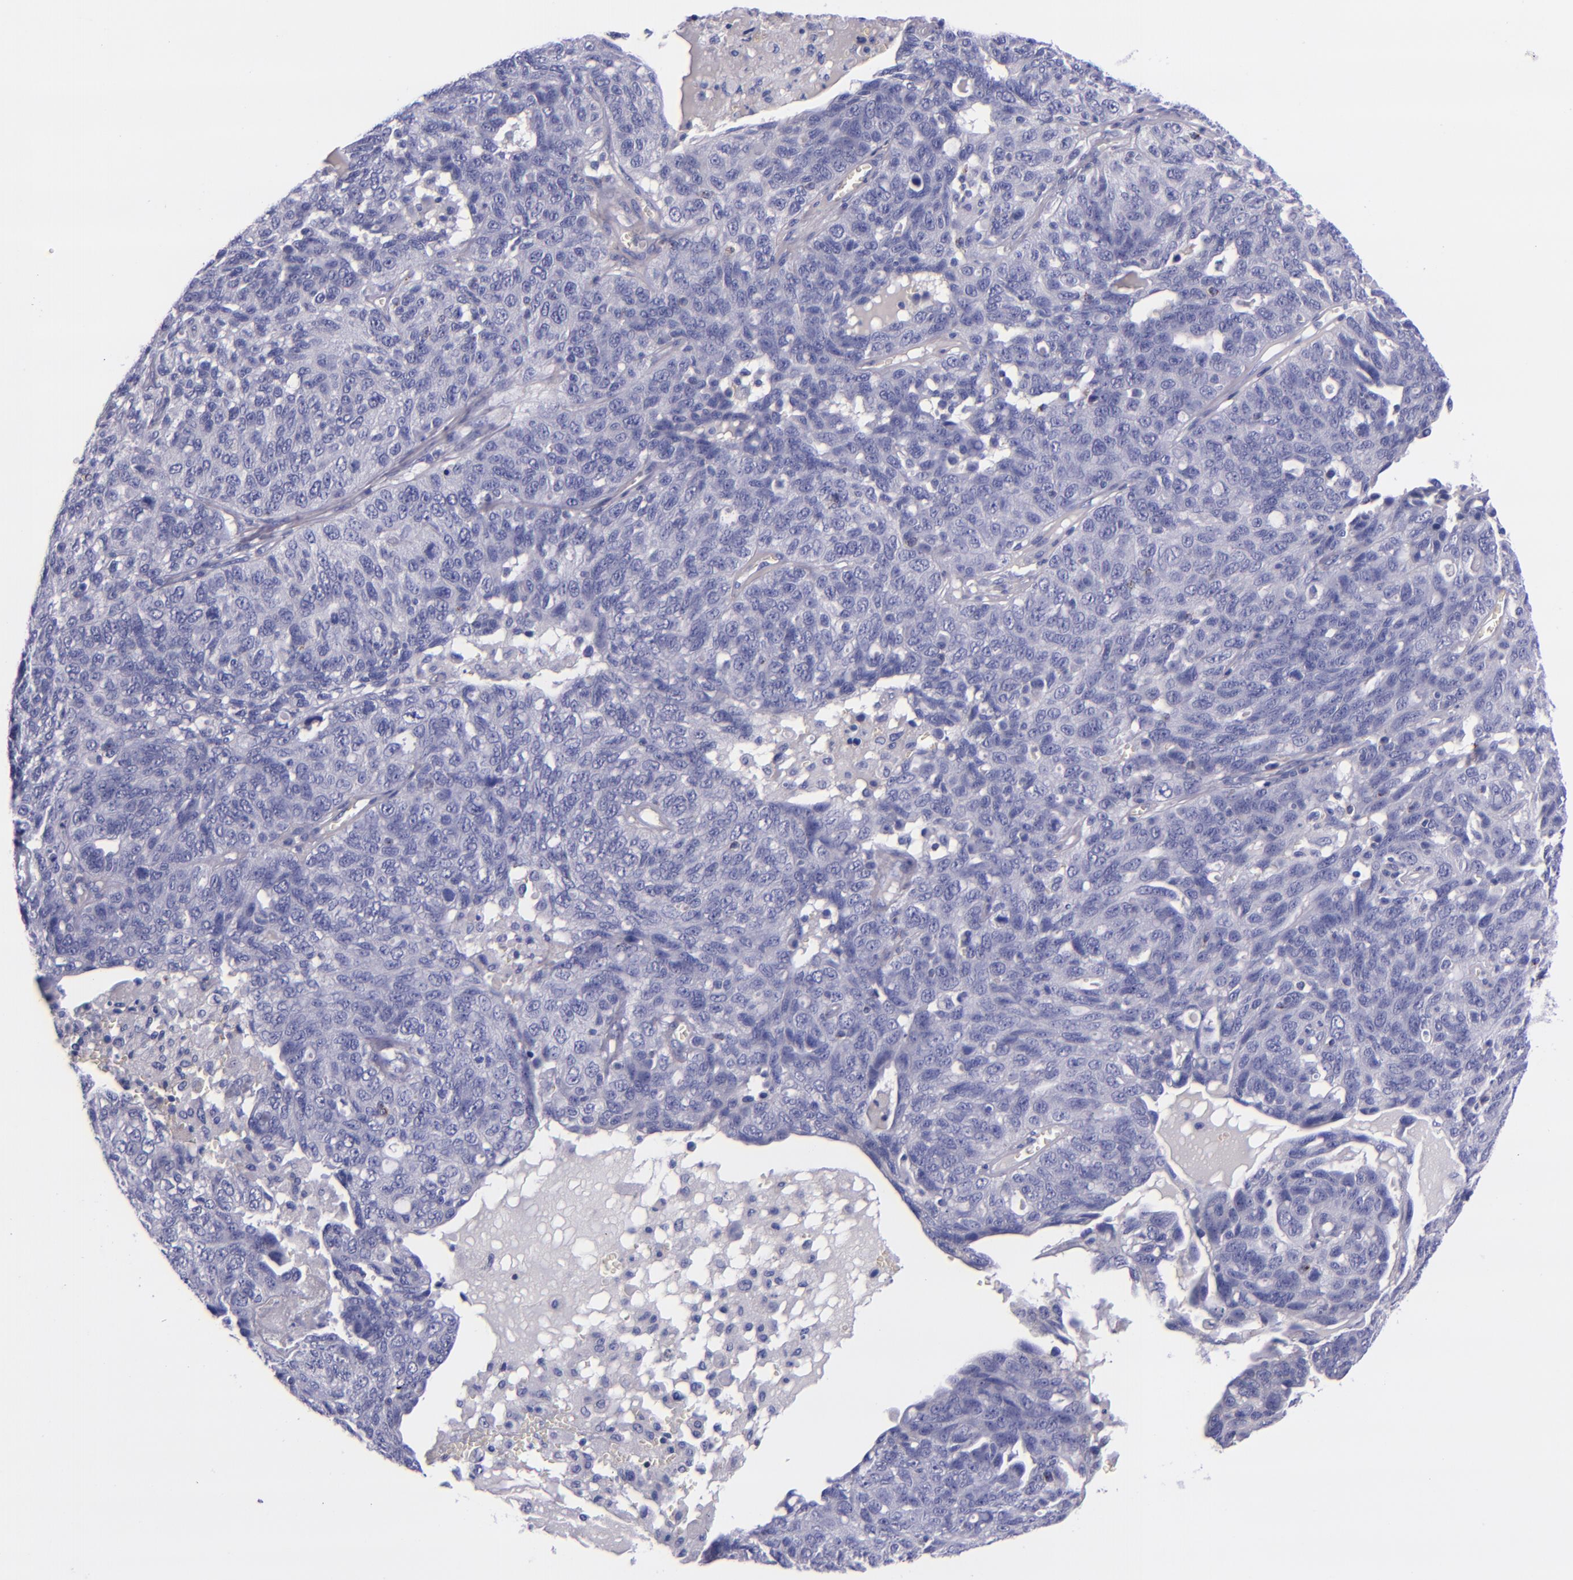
{"staining": {"intensity": "negative", "quantity": "none", "location": "none"}, "tissue": "ovarian cancer", "cell_type": "Tumor cells", "image_type": "cancer", "snomed": [{"axis": "morphology", "description": "Cystadenocarcinoma, serous, NOS"}, {"axis": "topography", "description": "Ovary"}], "caption": "Ovarian cancer was stained to show a protein in brown. There is no significant expression in tumor cells.", "gene": "LAG3", "patient": {"sex": "female", "age": 71}}